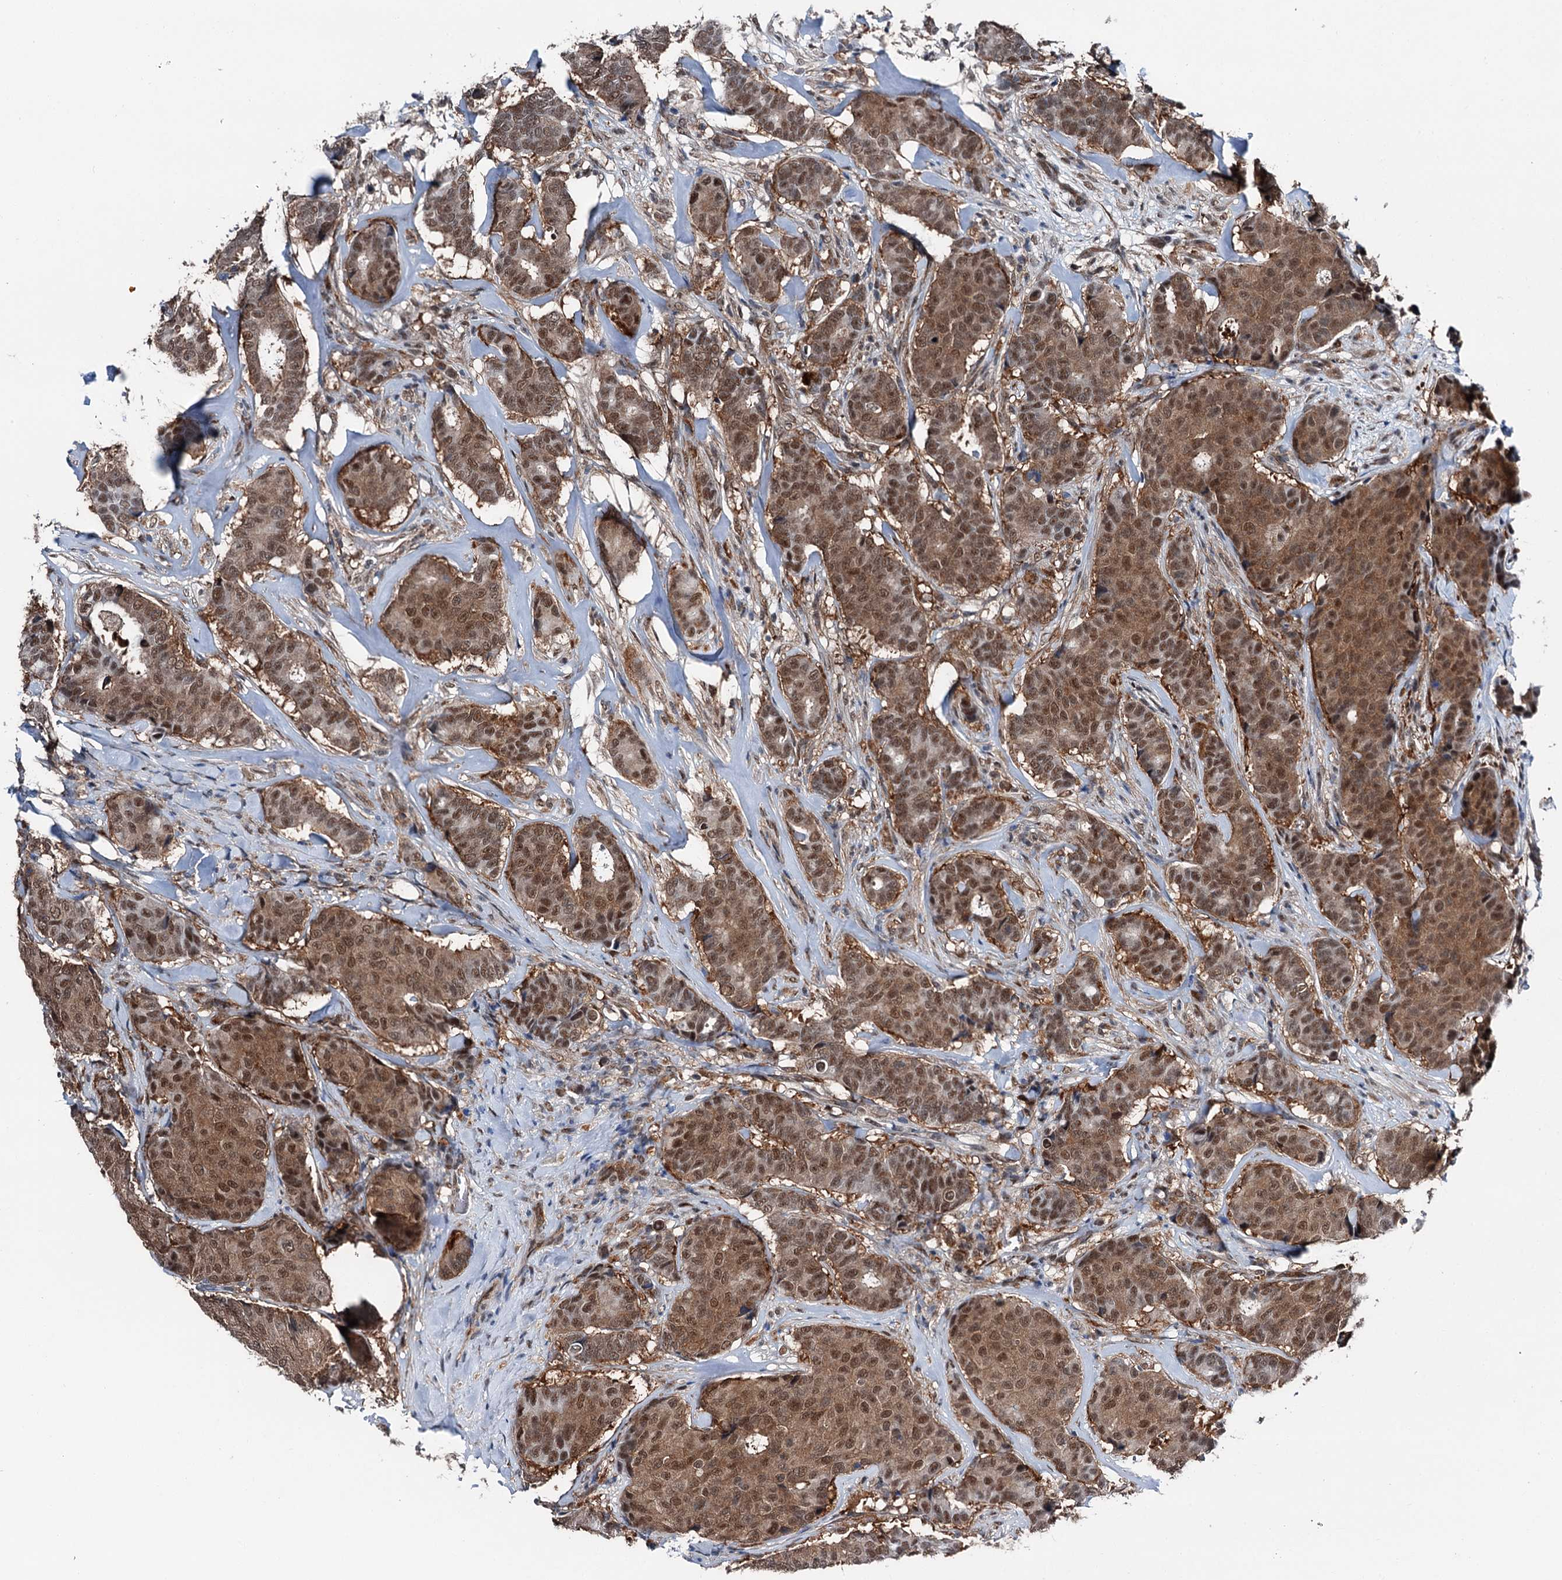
{"staining": {"intensity": "moderate", "quantity": ">75%", "location": "cytoplasmic/membranous,nuclear"}, "tissue": "breast cancer", "cell_type": "Tumor cells", "image_type": "cancer", "snomed": [{"axis": "morphology", "description": "Duct carcinoma"}, {"axis": "topography", "description": "Breast"}], "caption": "Immunohistochemical staining of breast intraductal carcinoma reveals moderate cytoplasmic/membranous and nuclear protein positivity in about >75% of tumor cells. (Brightfield microscopy of DAB IHC at high magnification).", "gene": "PSMD13", "patient": {"sex": "female", "age": 75}}